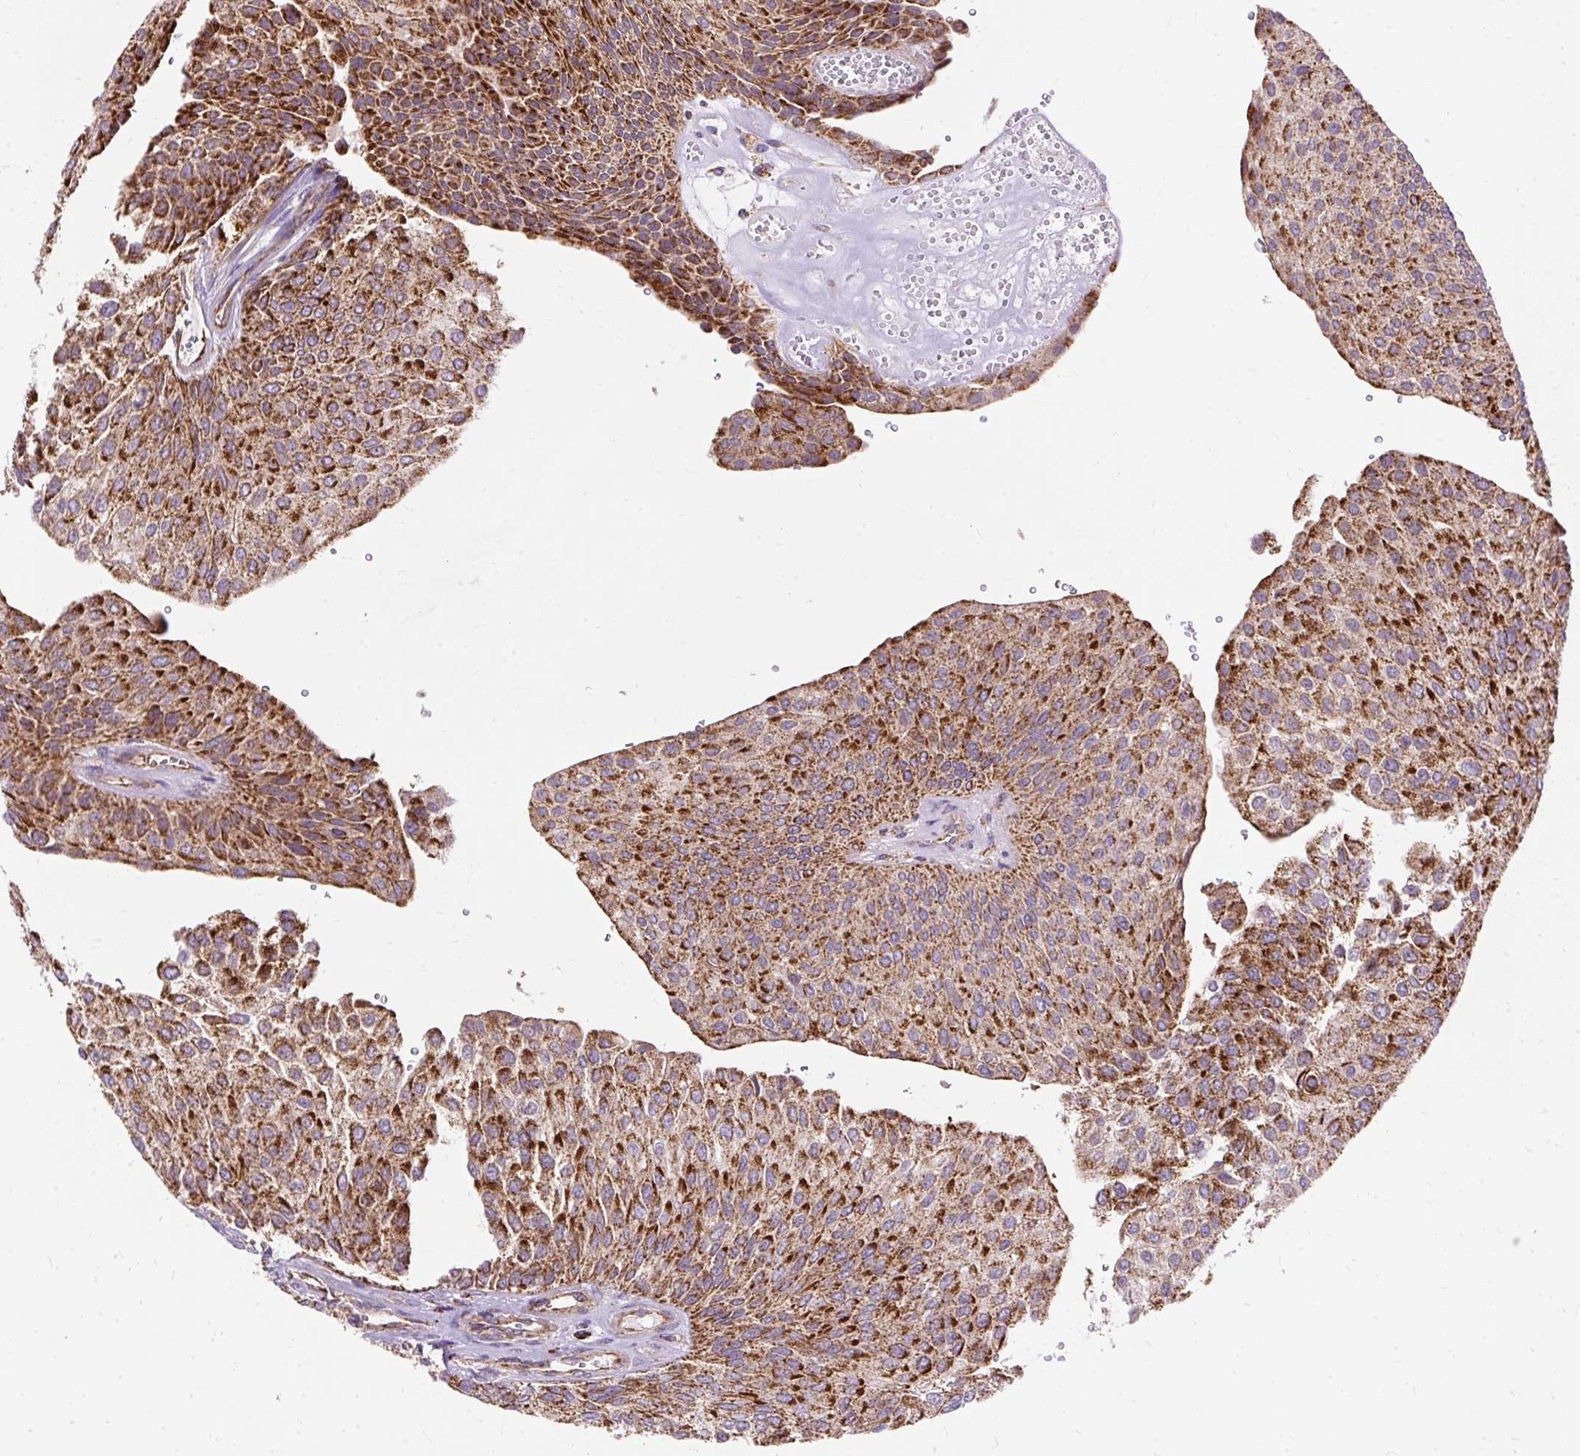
{"staining": {"intensity": "strong", "quantity": ">75%", "location": "cytoplasmic/membranous"}, "tissue": "urothelial cancer", "cell_type": "Tumor cells", "image_type": "cancer", "snomed": [{"axis": "morphology", "description": "Urothelial carcinoma, NOS"}, {"axis": "topography", "description": "Urinary bladder"}], "caption": "Urothelial cancer stained with DAB (3,3'-diaminobenzidine) immunohistochemistry reveals high levels of strong cytoplasmic/membranous staining in approximately >75% of tumor cells.", "gene": "CEP290", "patient": {"sex": "male", "age": 67}}